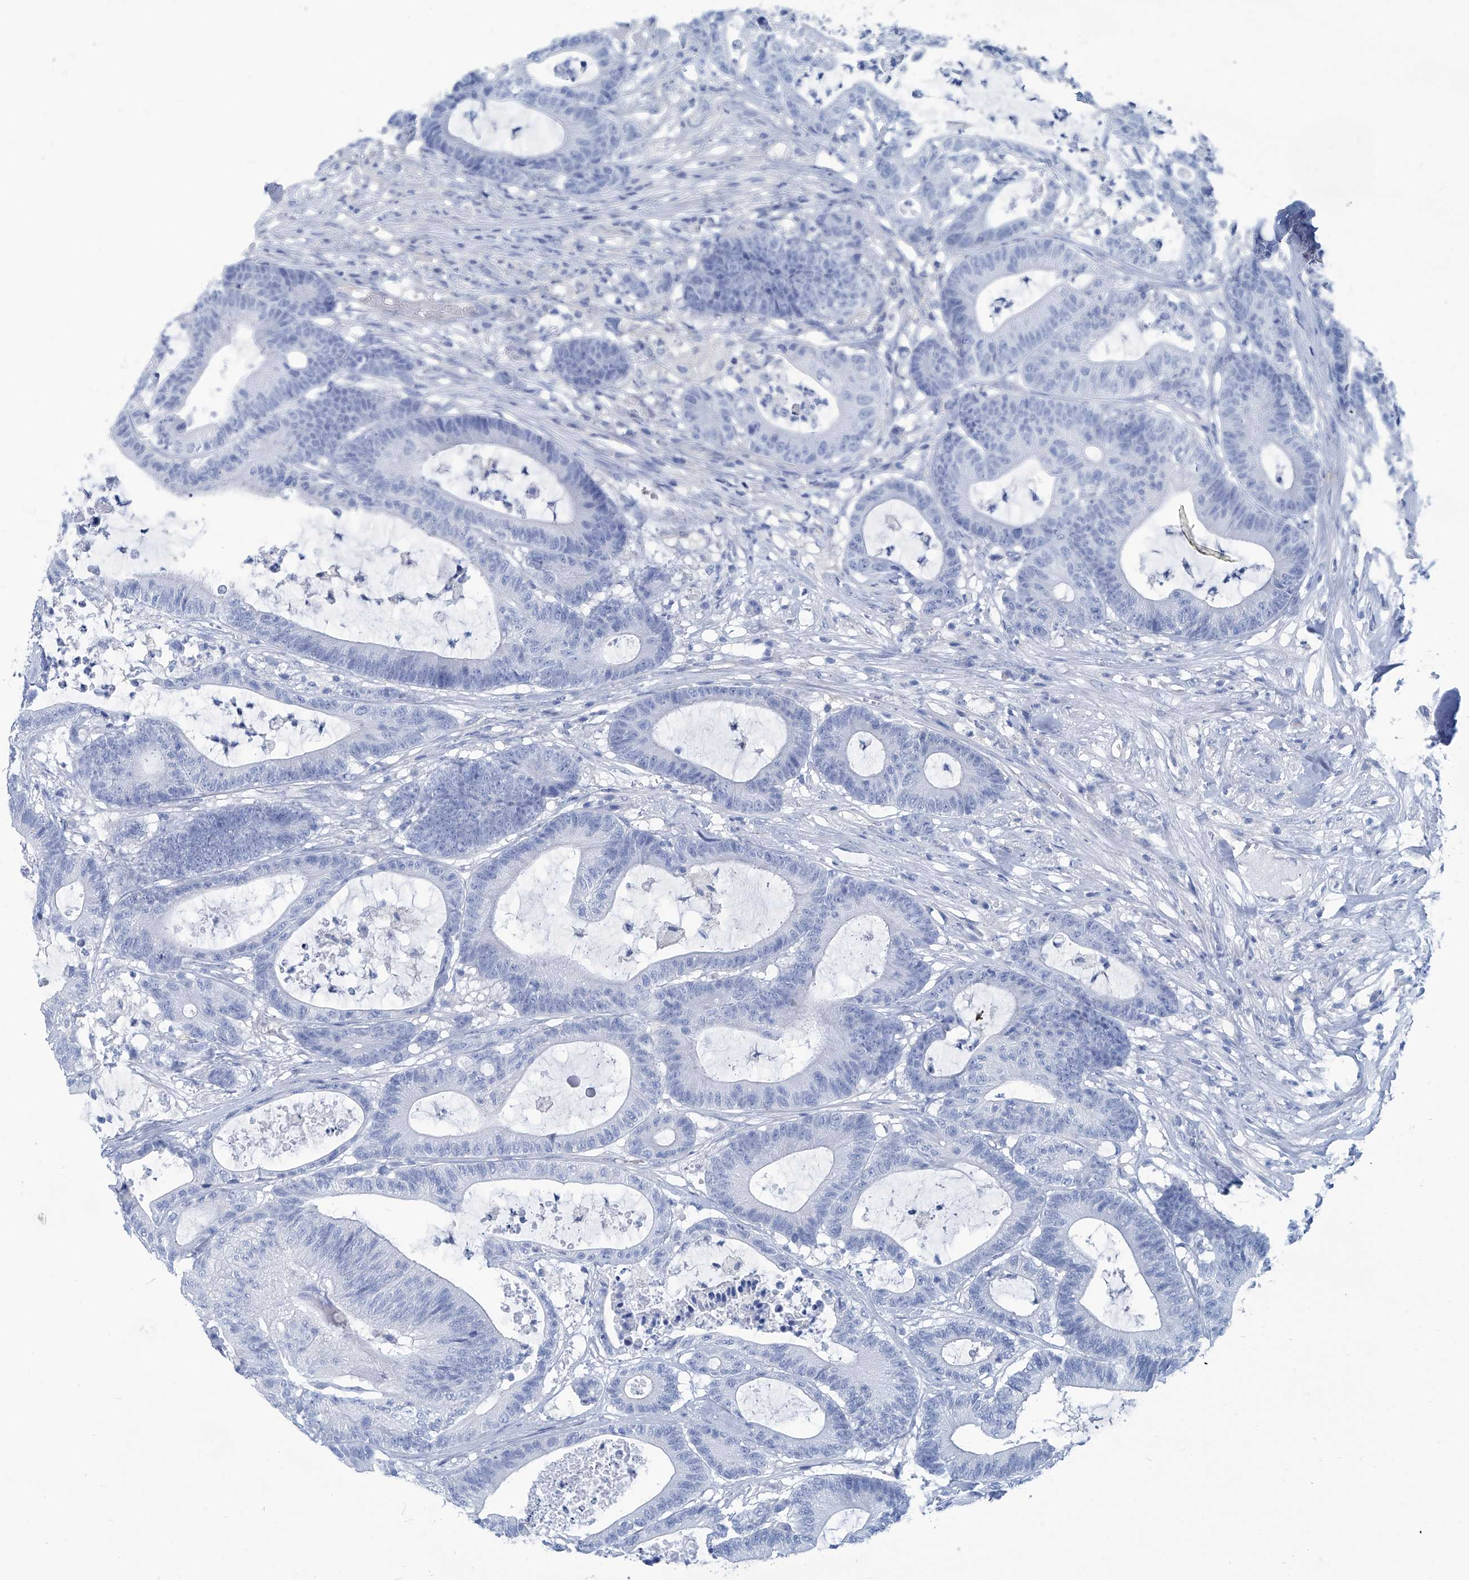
{"staining": {"intensity": "negative", "quantity": "none", "location": "none"}, "tissue": "colorectal cancer", "cell_type": "Tumor cells", "image_type": "cancer", "snomed": [{"axis": "morphology", "description": "Adenocarcinoma, NOS"}, {"axis": "topography", "description": "Colon"}], "caption": "Immunohistochemistry photomicrograph of colorectal adenocarcinoma stained for a protein (brown), which exhibits no expression in tumor cells. Nuclei are stained in blue.", "gene": "PFKL", "patient": {"sex": "female", "age": 84}}